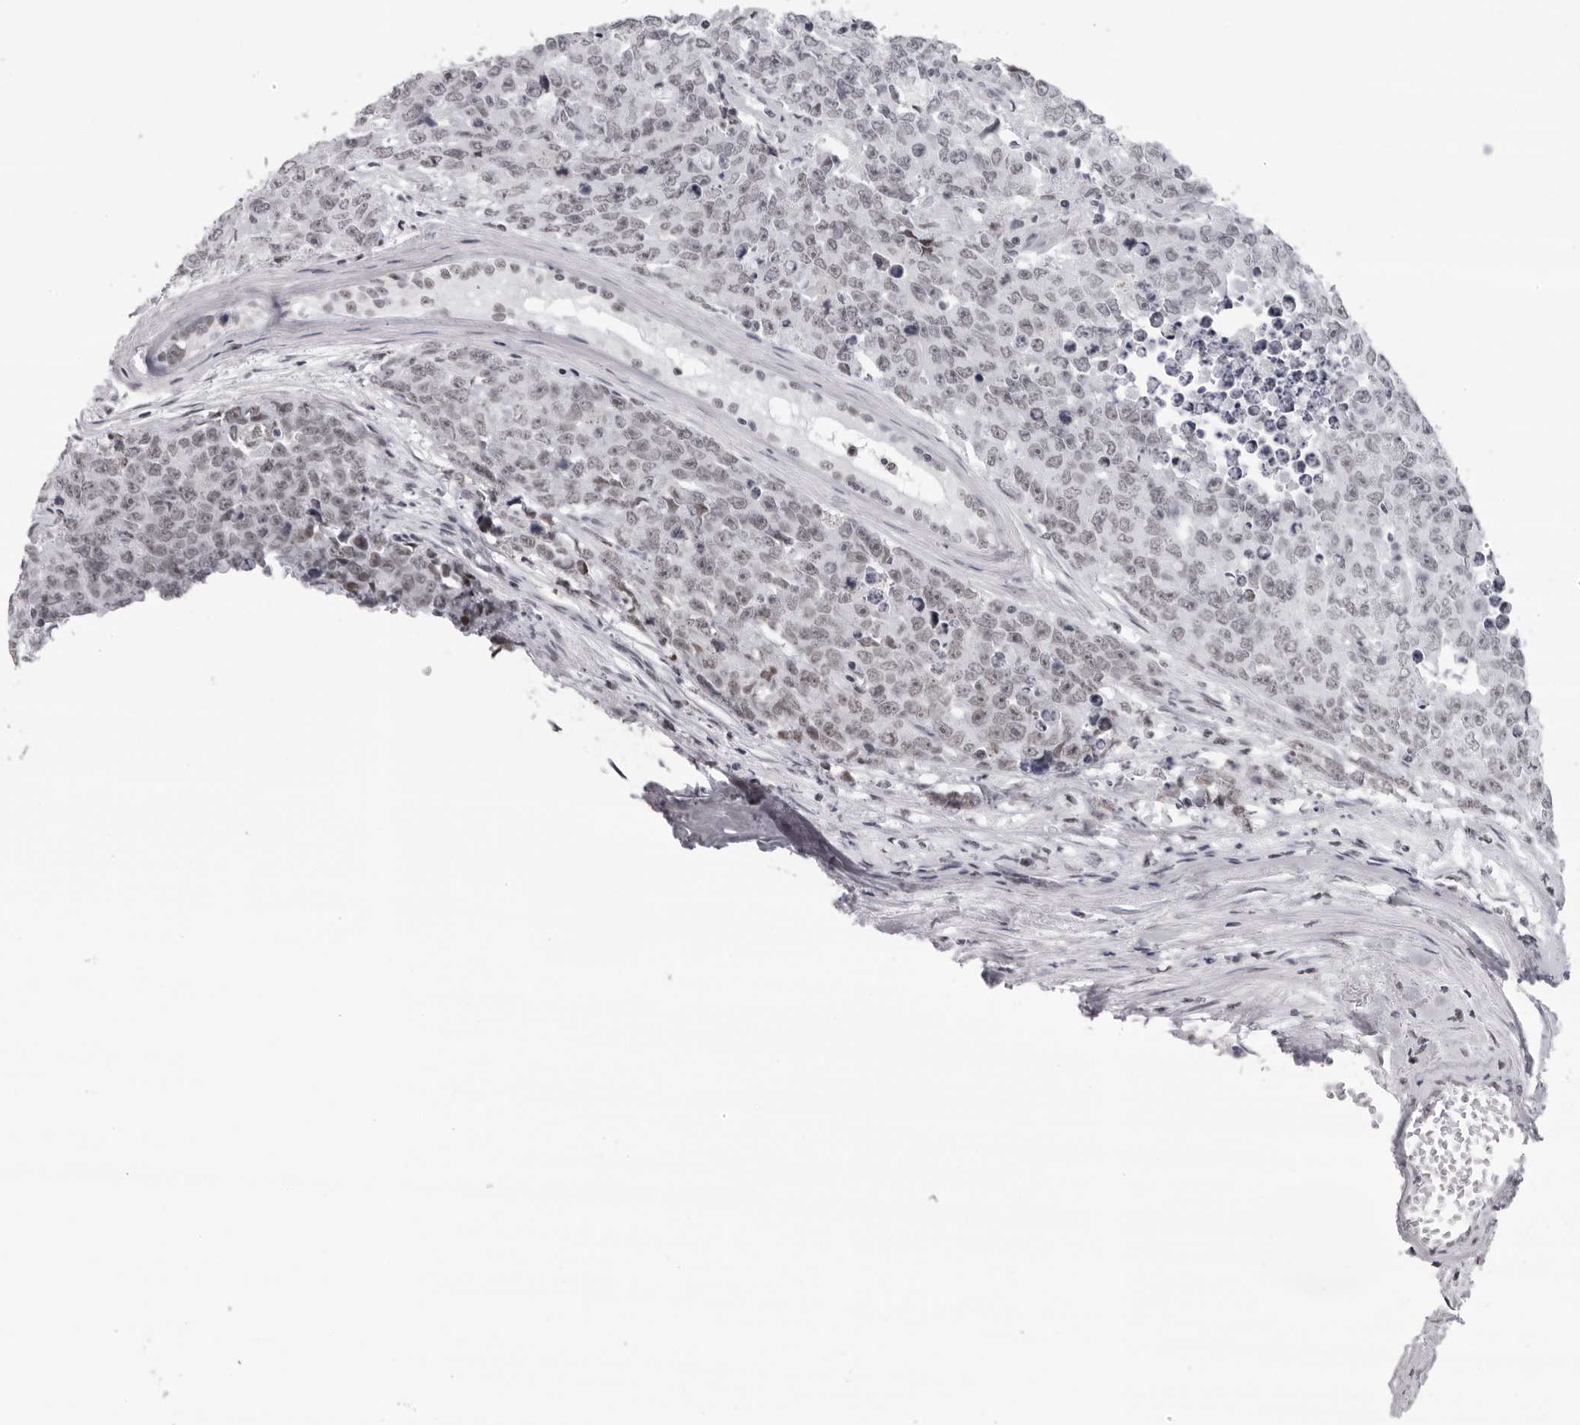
{"staining": {"intensity": "negative", "quantity": "none", "location": "none"}, "tissue": "testis cancer", "cell_type": "Tumor cells", "image_type": "cancer", "snomed": [{"axis": "morphology", "description": "Carcinoma, Embryonal, NOS"}, {"axis": "topography", "description": "Testis"}], "caption": "This is an IHC image of embryonal carcinoma (testis). There is no expression in tumor cells.", "gene": "ESPN", "patient": {"sex": "male", "age": 28}}